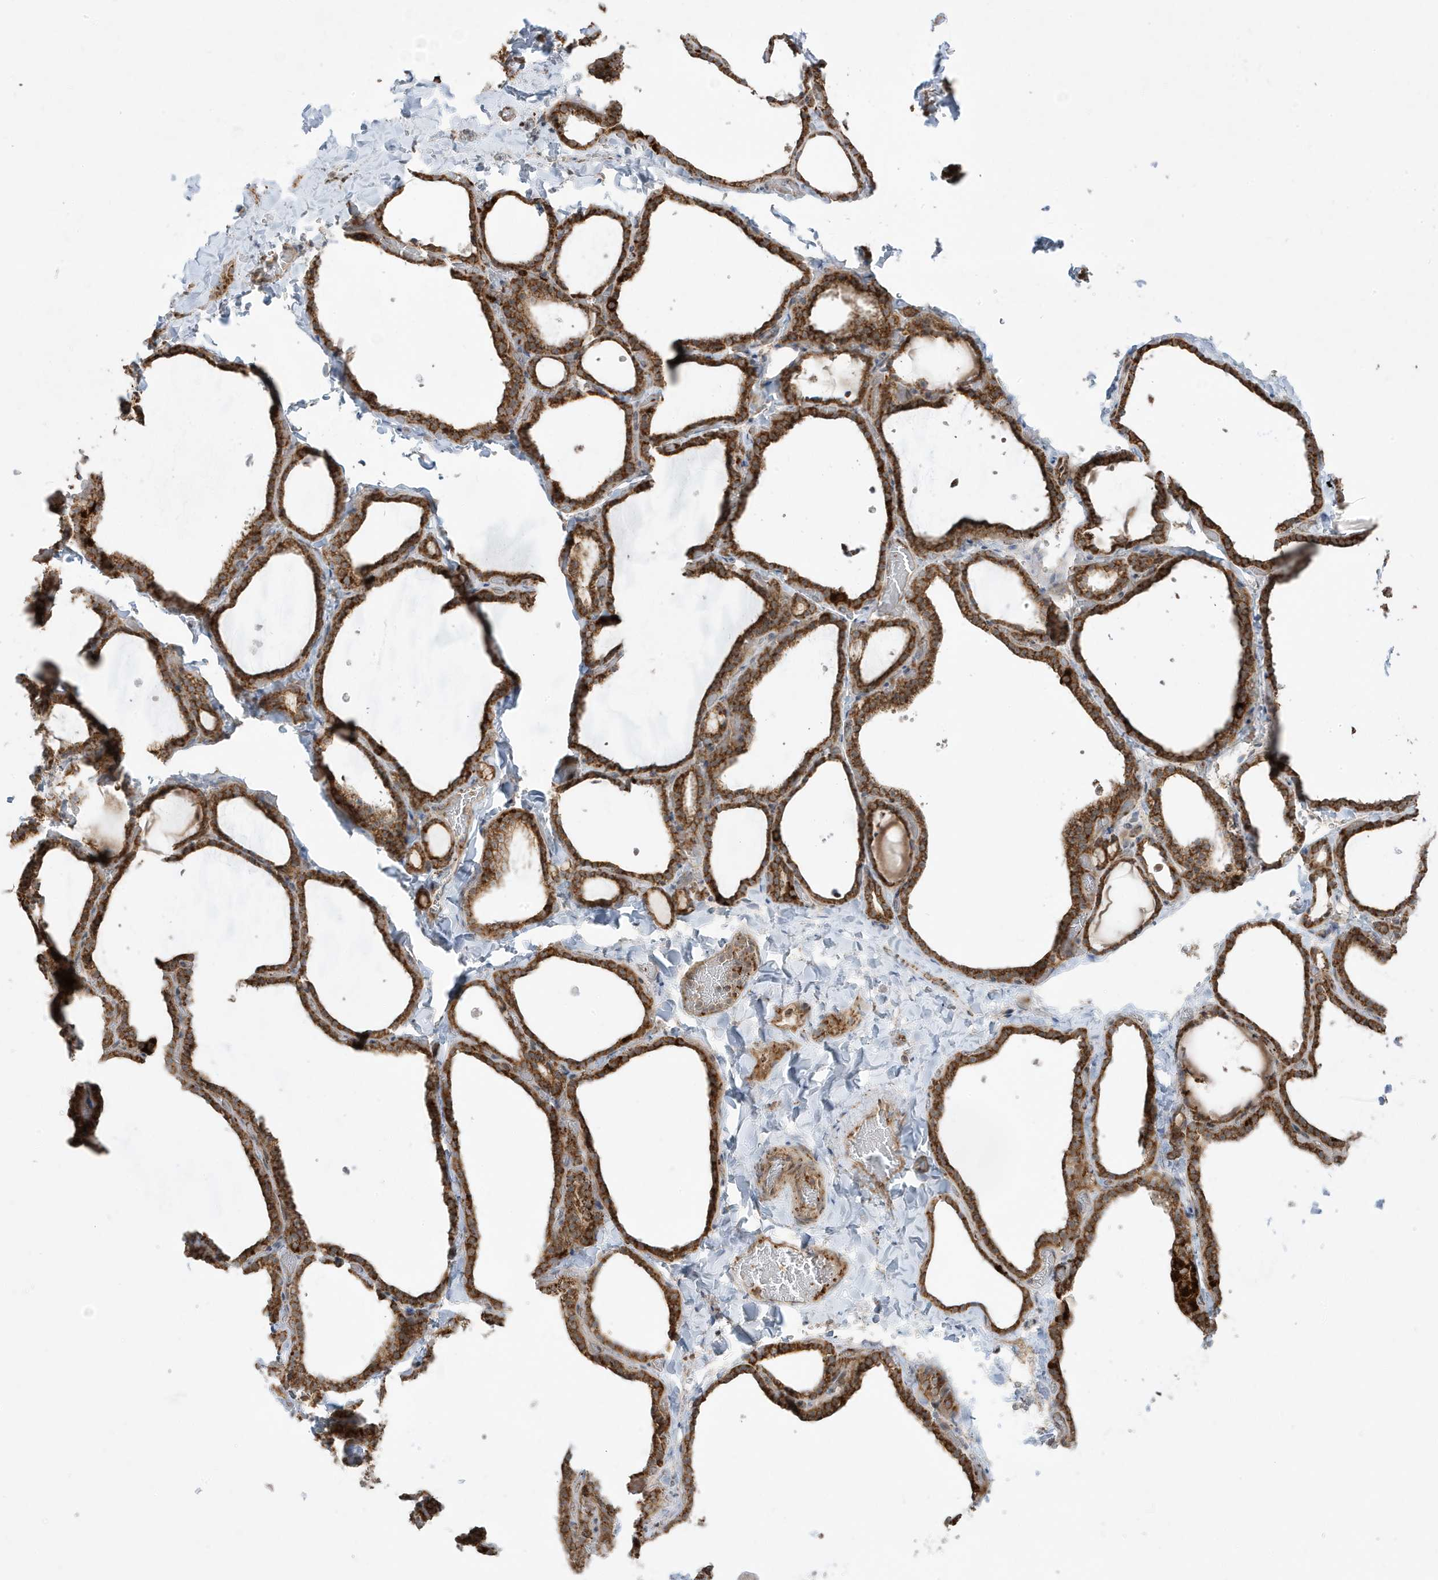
{"staining": {"intensity": "strong", "quantity": ">75%", "location": "cytoplasmic/membranous"}, "tissue": "thyroid gland", "cell_type": "Glandular cells", "image_type": "normal", "snomed": [{"axis": "morphology", "description": "Normal tissue, NOS"}, {"axis": "topography", "description": "Thyroid gland"}], "caption": "Protein staining of benign thyroid gland displays strong cytoplasmic/membranous positivity in about >75% of glandular cells. (Stains: DAB (3,3'-diaminobenzidine) in brown, nuclei in blue, Microscopy: brightfield microscopy at high magnification).", "gene": "CLUAP1", "patient": {"sex": "female", "age": 22}}